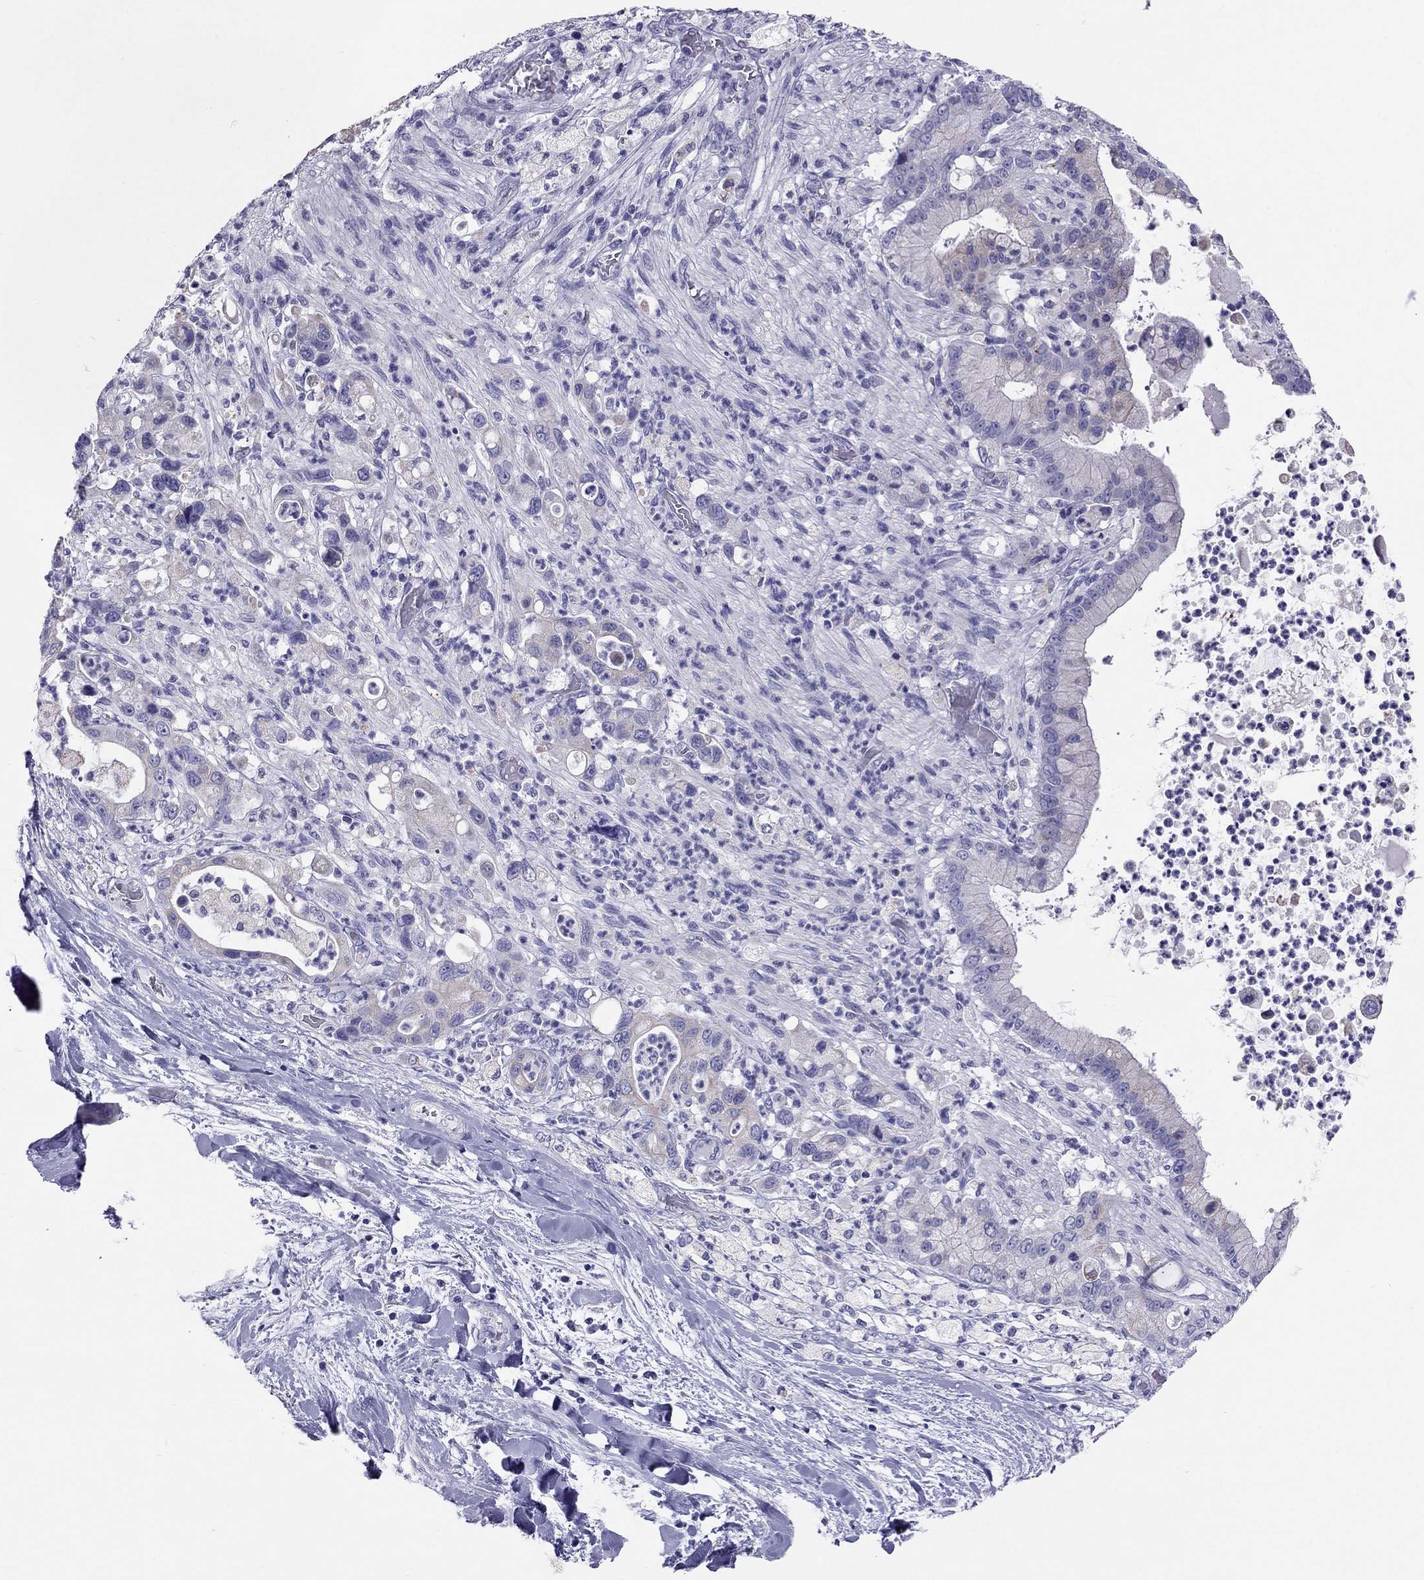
{"staining": {"intensity": "negative", "quantity": "none", "location": "none"}, "tissue": "liver cancer", "cell_type": "Tumor cells", "image_type": "cancer", "snomed": [{"axis": "morphology", "description": "Cholangiocarcinoma"}, {"axis": "topography", "description": "Liver"}], "caption": "Image shows no significant protein expression in tumor cells of liver cholangiocarcinoma.", "gene": "MAEL", "patient": {"sex": "female", "age": 54}}